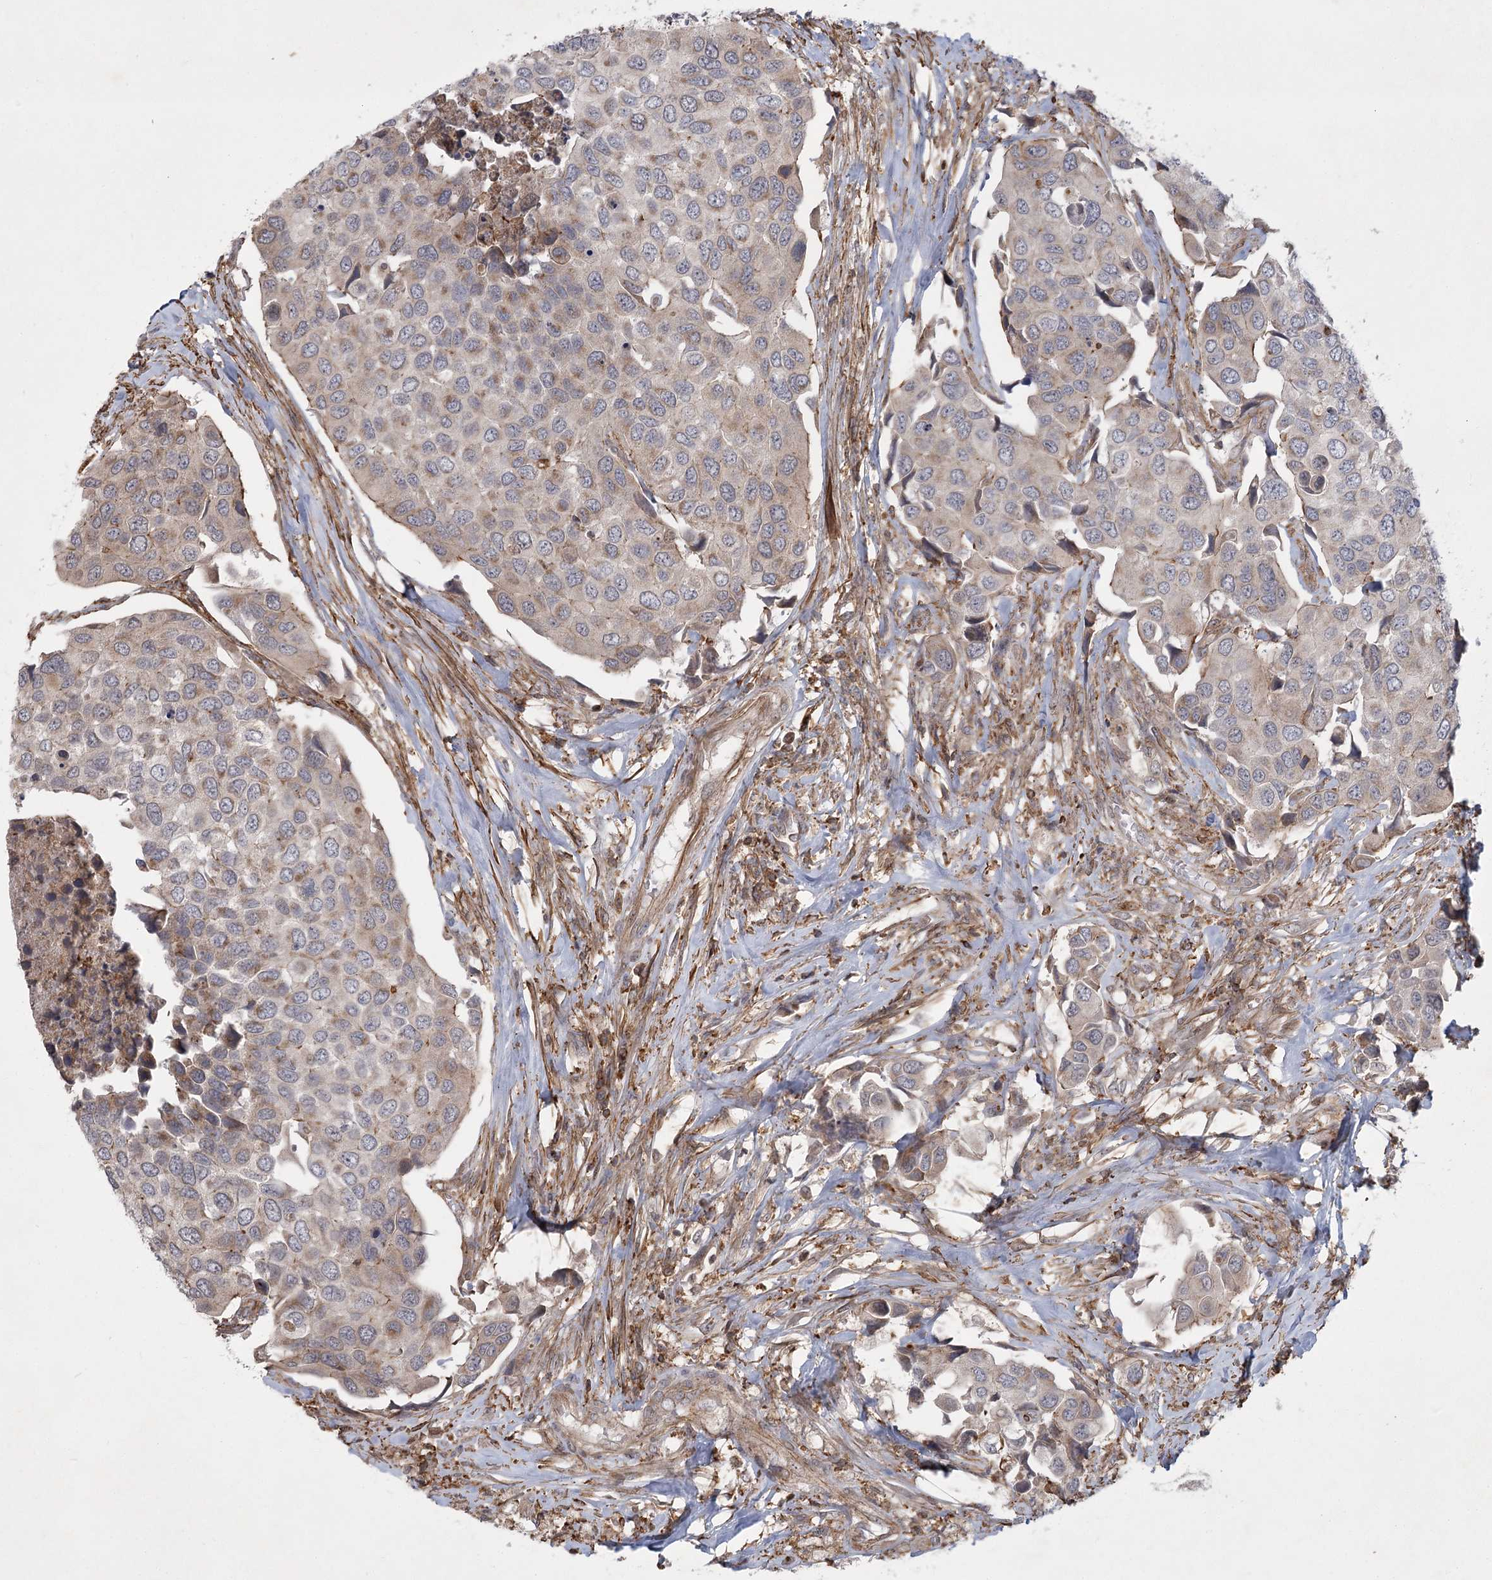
{"staining": {"intensity": "weak", "quantity": "<25%", "location": "cytoplasmic/membranous"}, "tissue": "urothelial cancer", "cell_type": "Tumor cells", "image_type": "cancer", "snomed": [{"axis": "morphology", "description": "Urothelial carcinoma, High grade"}, {"axis": "topography", "description": "Urinary bladder"}], "caption": "IHC image of neoplastic tissue: human urothelial carcinoma (high-grade) stained with DAB displays no significant protein expression in tumor cells.", "gene": "MEPE", "patient": {"sex": "male", "age": 74}}